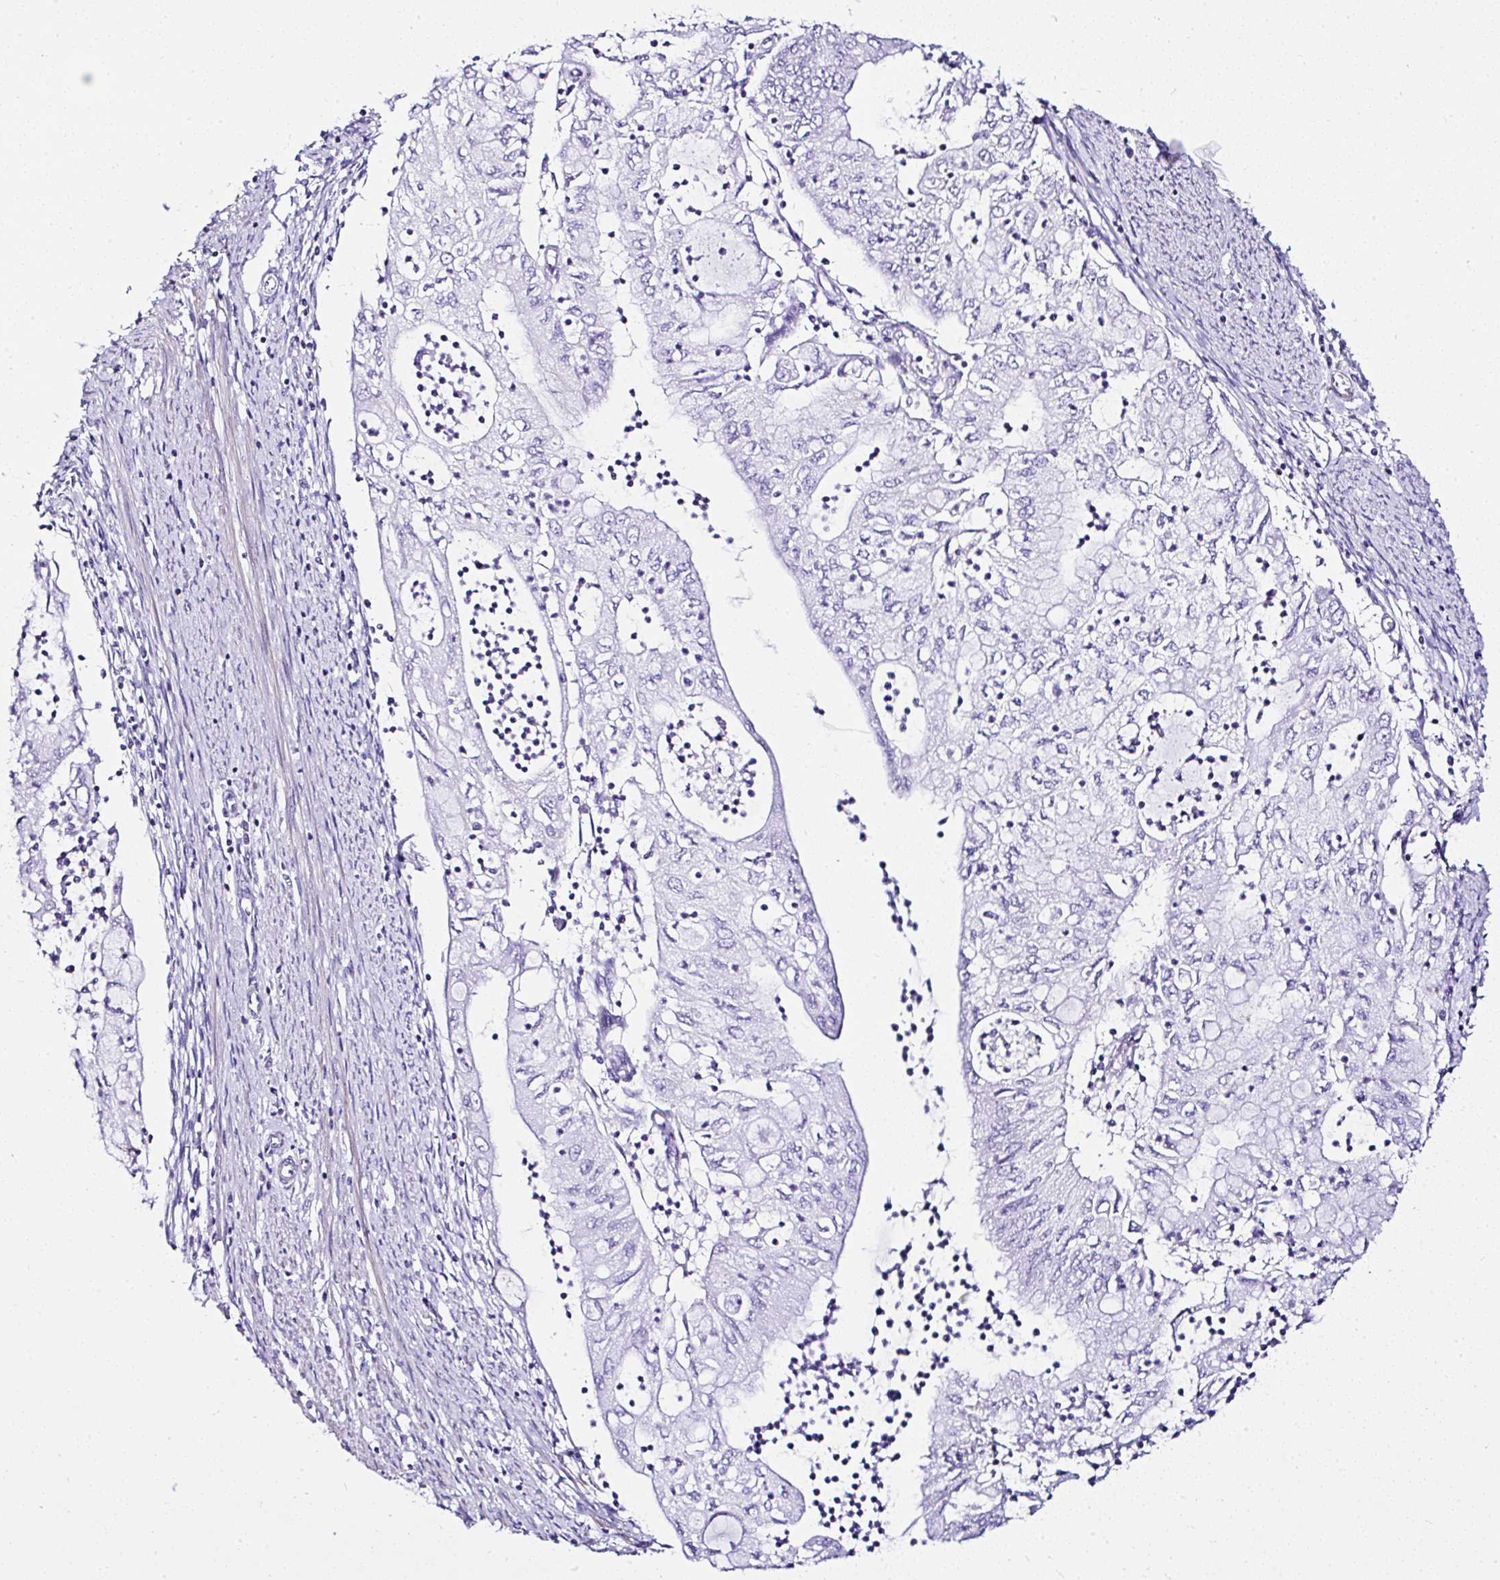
{"staining": {"intensity": "negative", "quantity": "none", "location": "none"}, "tissue": "endometrial cancer", "cell_type": "Tumor cells", "image_type": "cancer", "snomed": [{"axis": "morphology", "description": "Adenocarcinoma, NOS"}, {"axis": "topography", "description": "Endometrium"}], "caption": "DAB immunohistochemical staining of endometrial adenocarcinoma reveals no significant positivity in tumor cells.", "gene": "DEPDC5", "patient": {"sex": "female", "age": 75}}